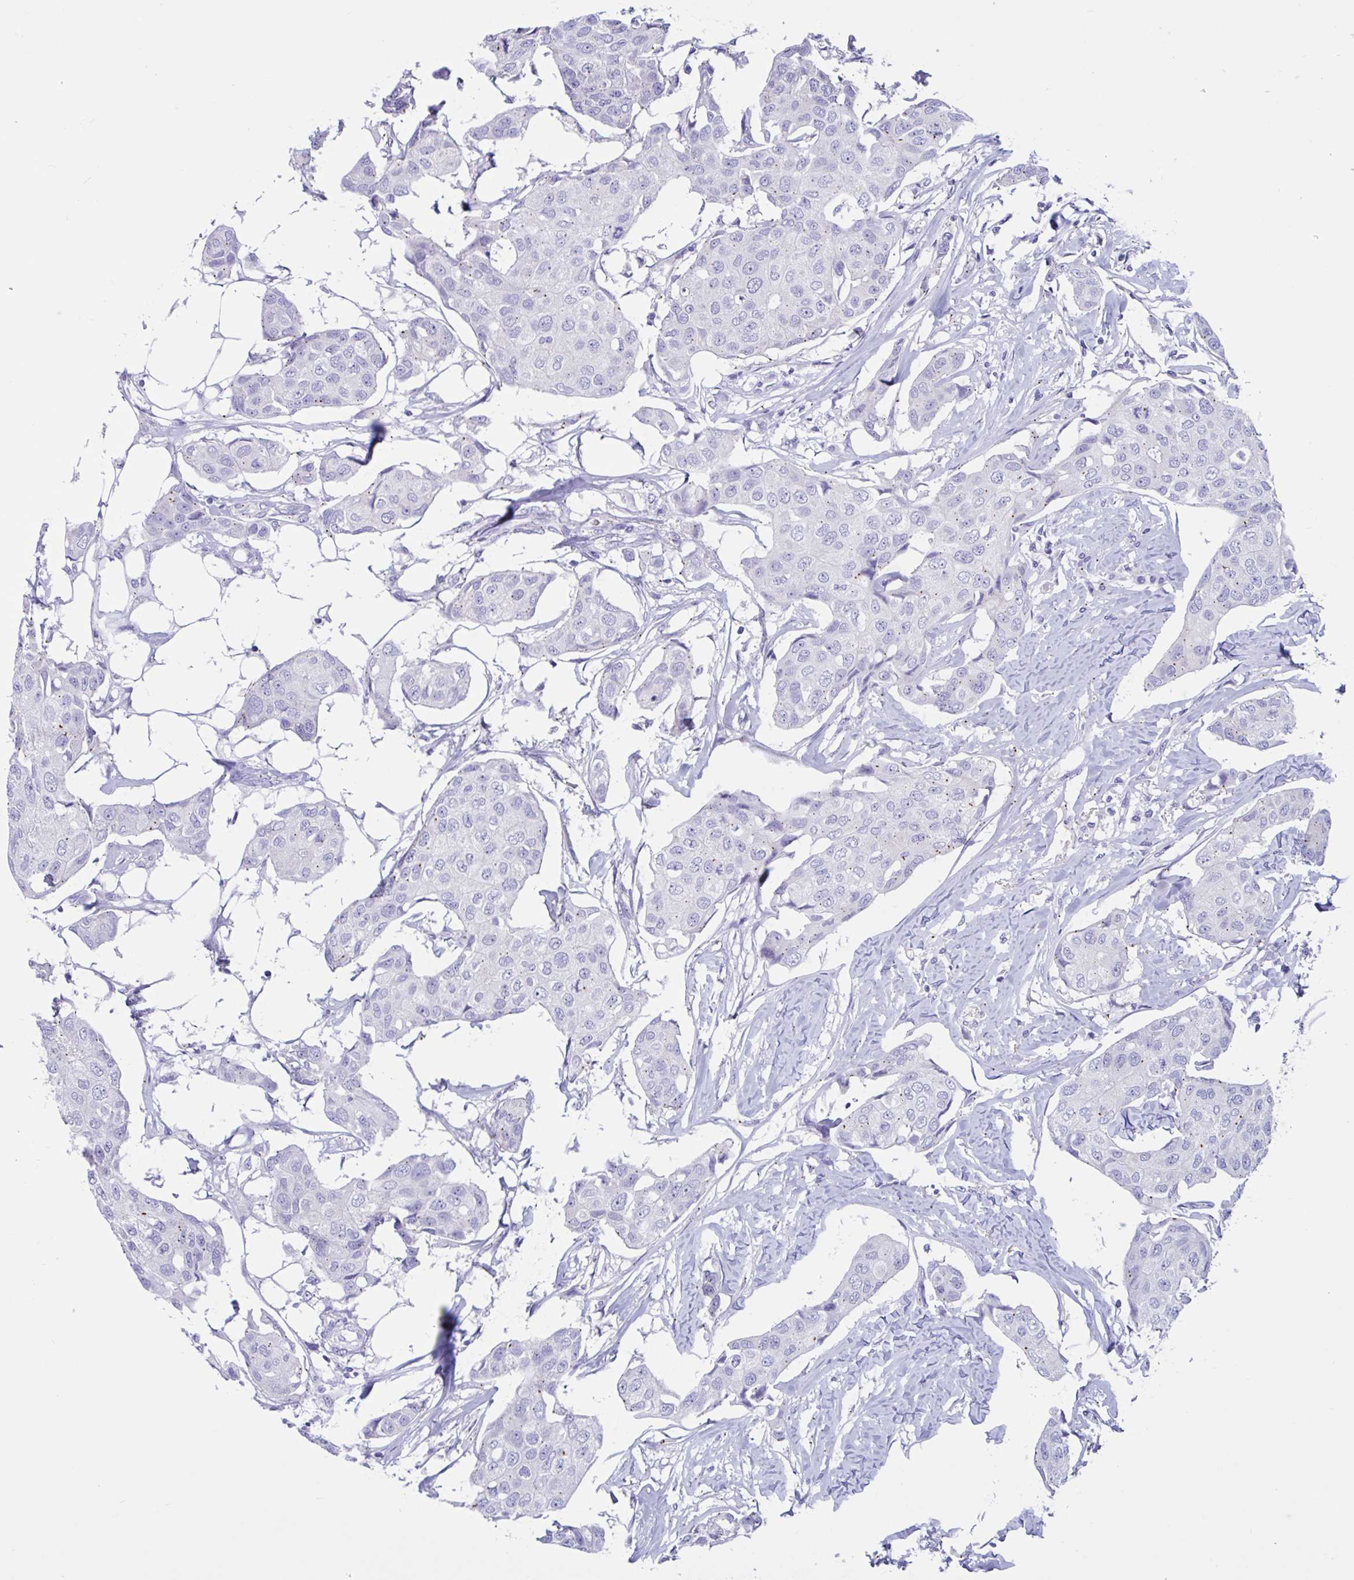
{"staining": {"intensity": "weak", "quantity": "<25%", "location": "cytoplasmic/membranous"}, "tissue": "breast cancer", "cell_type": "Tumor cells", "image_type": "cancer", "snomed": [{"axis": "morphology", "description": "Duct carcinoma"}, {"axis": "topography", "description": "Breast"}, {"axis": "topography", "description": "Lymph node"}], "caption": "High magnification brightfield microscopy of breast cancer stained with DAB (3,3'-diaminobenzidine) (brown) and counterstained with hematoxylin (blue): tumor cells show no significant staining. The staining is performed using DAB (3,3'-diaminobenzidine) brown chromogen with nuclei counter-stained in using hematoxylin.", "gene": "RNASE3", "patient": {"sex": "female", "age": 80}}